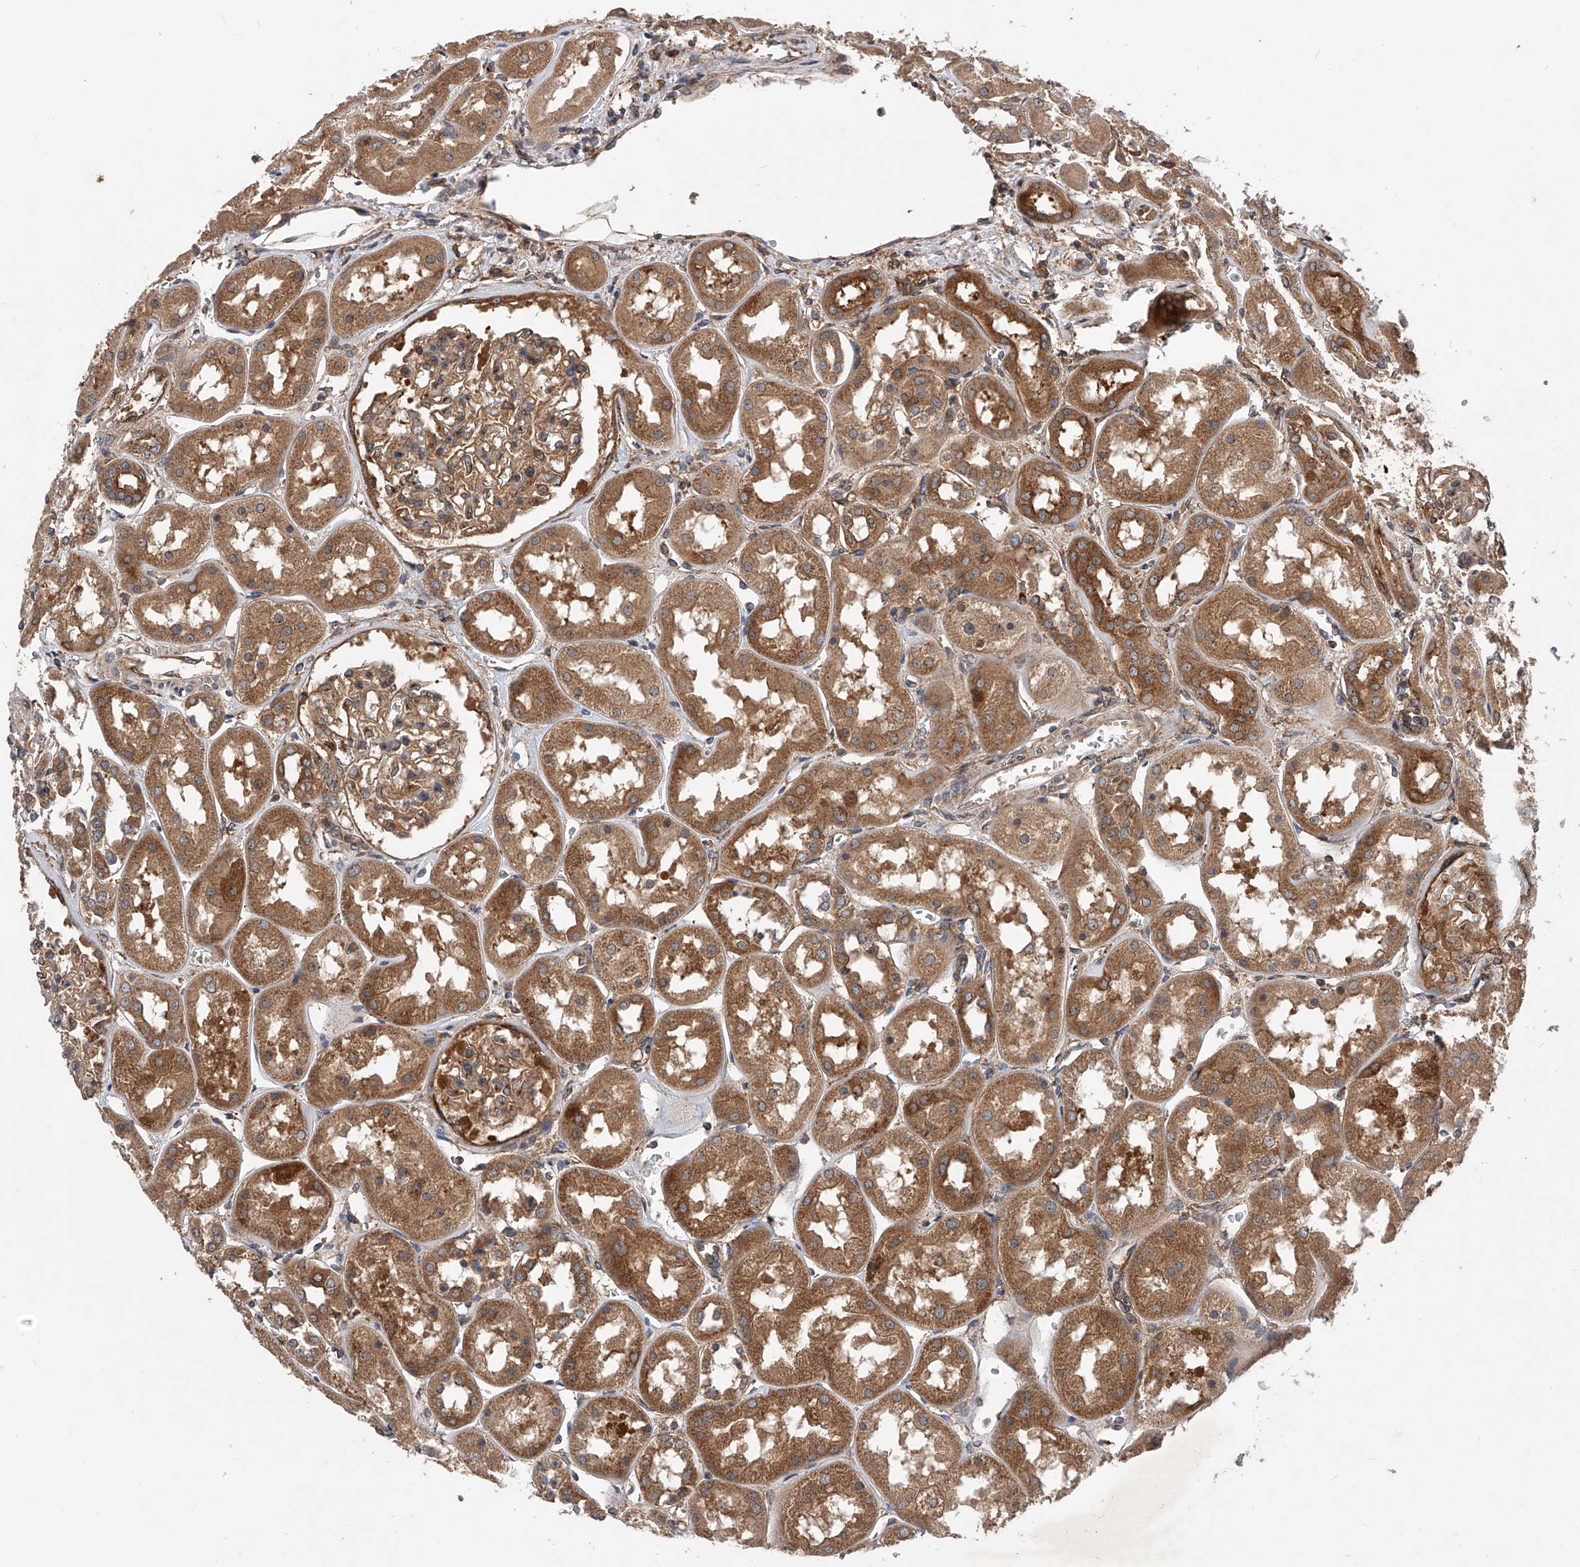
{"staining": {"intensity": "moderate", "quantity": ">75%", "location": "cytoplasmic/membranous"}, "tissue": "kidney", "cell_type": "Cells in glomeruli", "image_type": "normal", "snomed": [{"axis": "morphology", "description": "Normal tissue, NOS"}, {"axis": "topography", "description": "Kidney"}], "caption": "Protein analysis of normal kidney displays moderate cytoplasmic/membranous positivity in approximately >75% of cells in glomeruli. (Brightfield microscopy of DAB IHC at high magnification).", "gene": "CFAP410", "patient": {"sex": "male", "age": 70}}